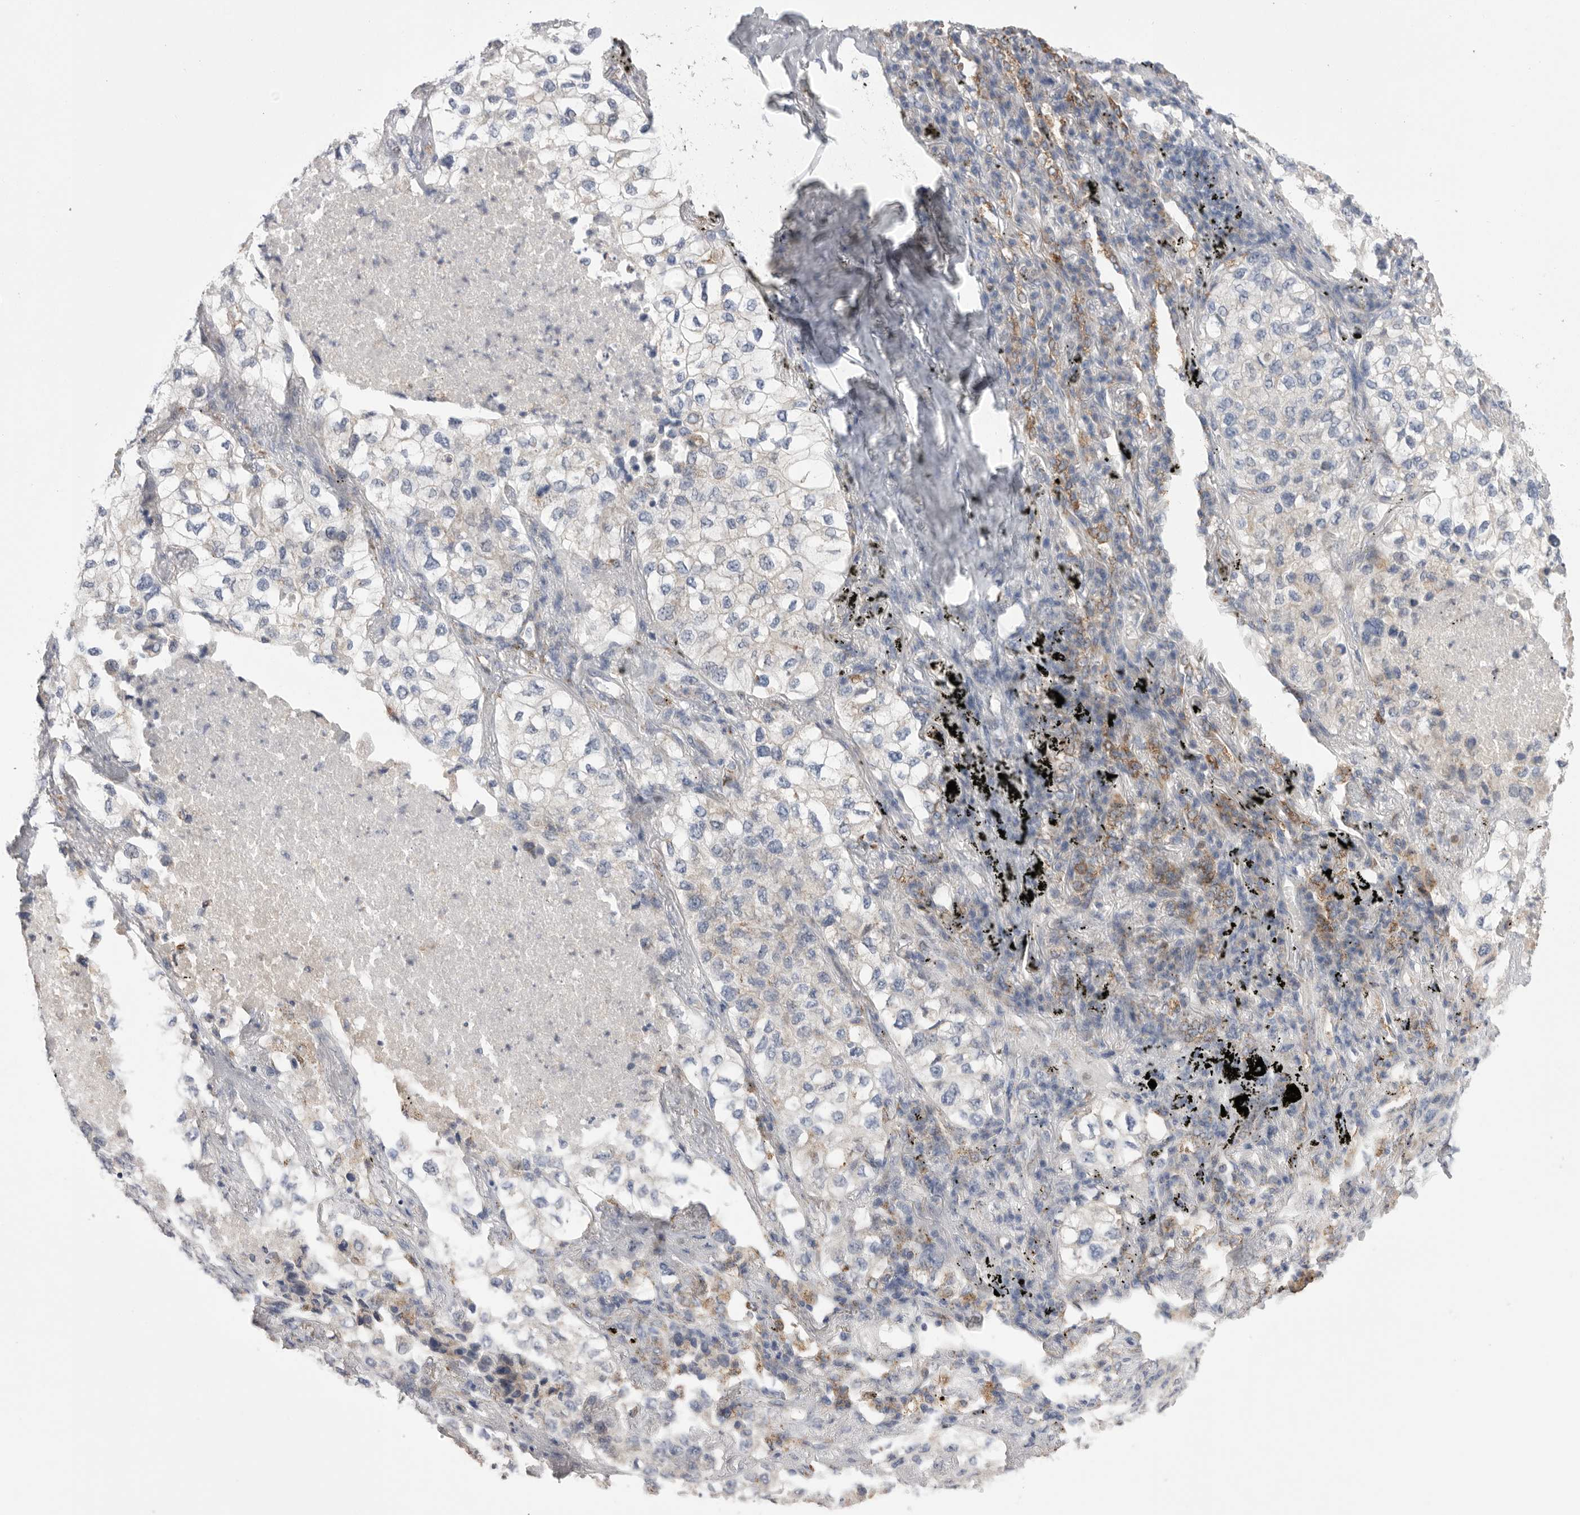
{"staining": {"intensity": "negative", "quantity": "none", "location": "none"}, "tissue": "lung cancer", "cell_type": "Tumor cells", "image_type": "cancer", "snomed": [{"axis": "morphology", "description": "Adenocarcinoma, NOS"}, {"axis": "topography", "description": "Lung"}], "caption": "Immunohistochemistry (IHC) histopathology image of neoplastic tissue: human lung cancer stained with DAB displays no significant protein staining in tumor cells.", "gene": "CCDC126", "patient": {"sex": "male", "age": 63}}